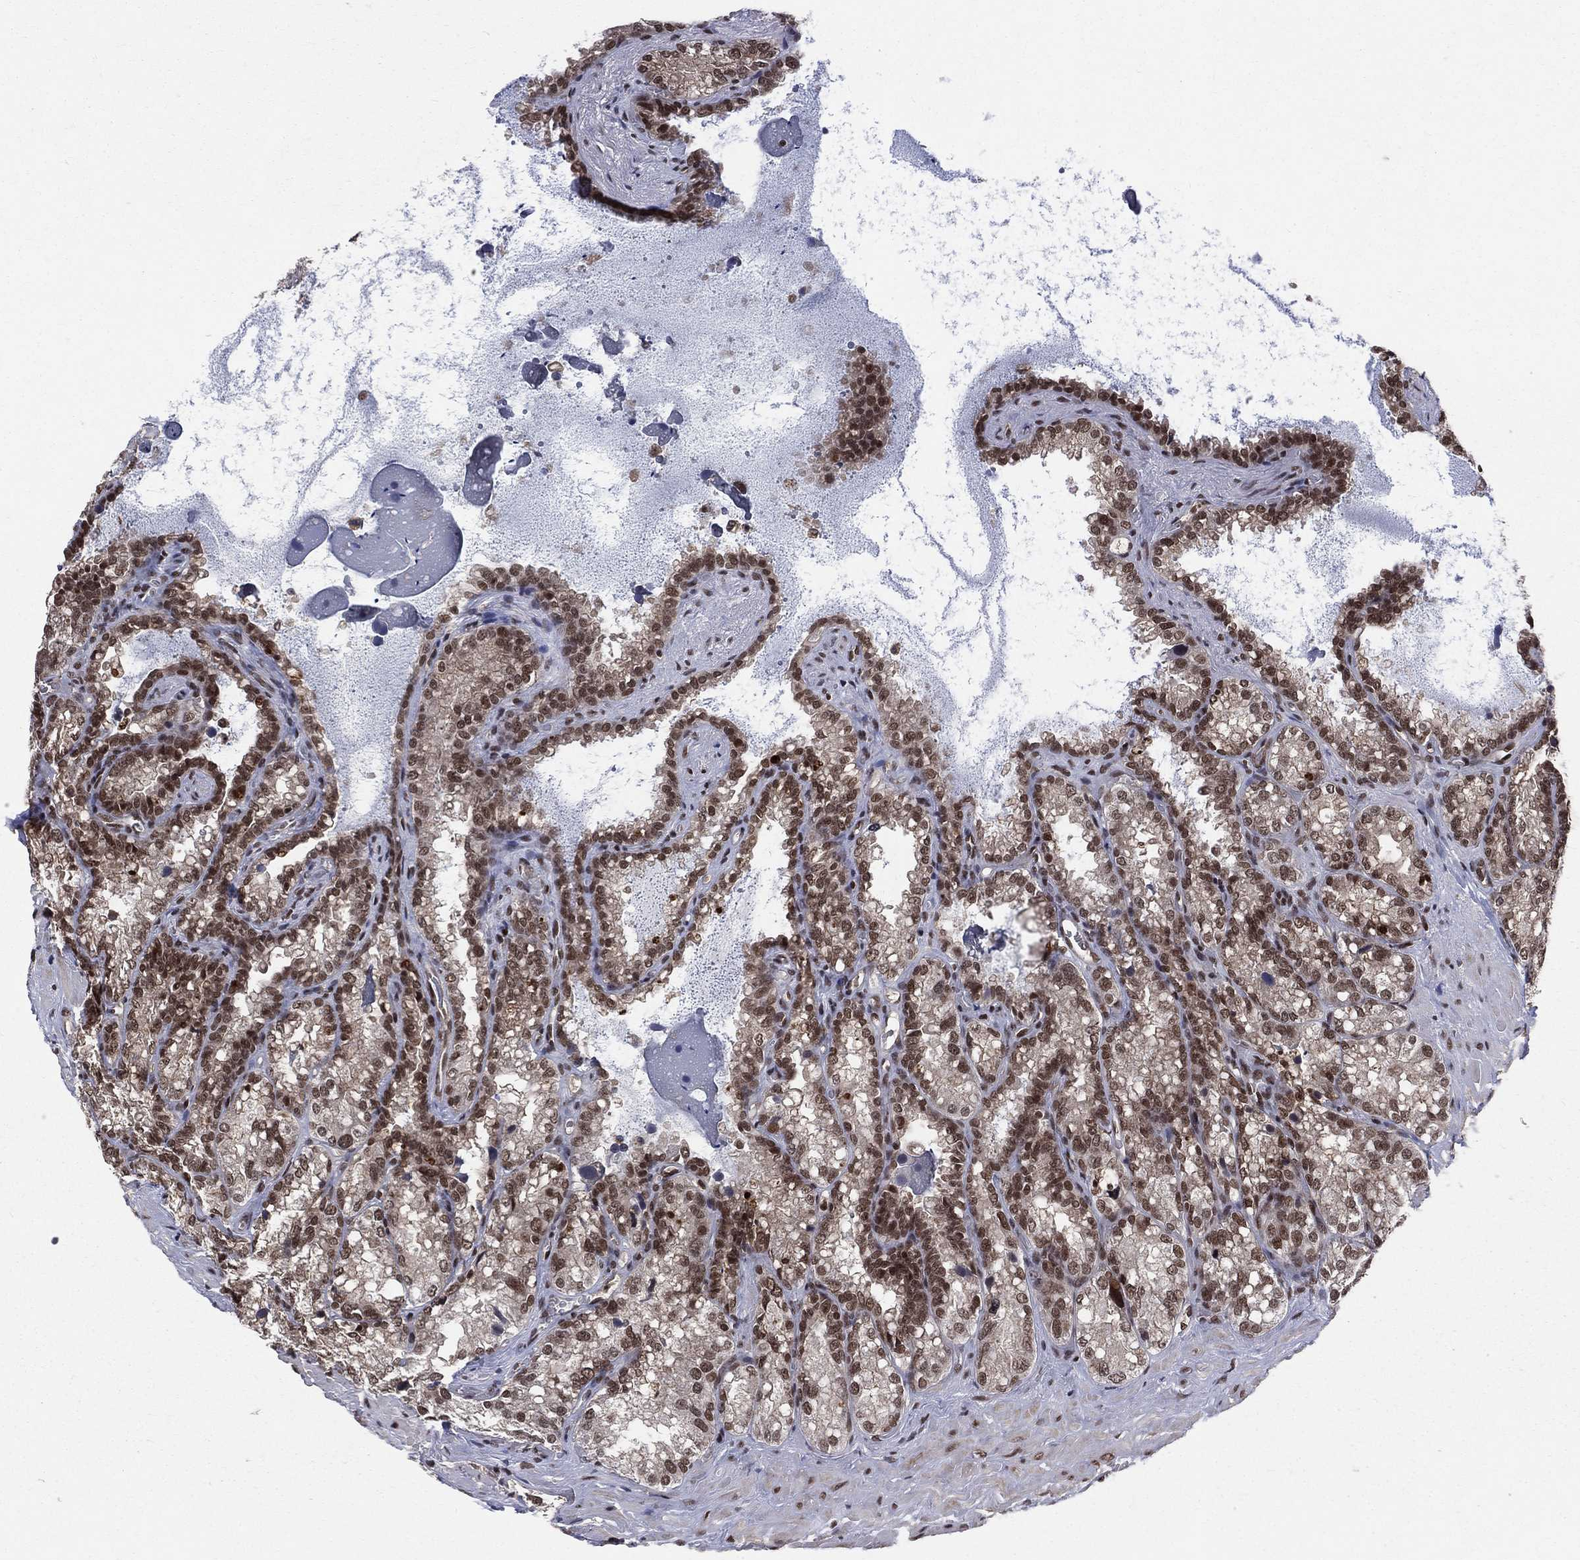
{"staining": {"intensity": "strong", "quantity": ">75%", "location": "nuclear"}, "tissue": "seminal vesicle", "cell_type": "Glandular cells", "image_type": "normal", "snomed": [{"axis": "morphology", "description": "Normal tissue, NOS"}, {"axis": "topography", "description": "Seminal veicle"}], "caption": "Immunohistochemistry (DAB (3,3'-diaminobenzidine)) staining of benign seminal vesicle reveals strong nuclear protein staining in about >75% of glandular cells. (DAB IHC, brown staining for protein, blue staining for nuclei).", "gene": "SMC3", "patient": {"sex": "male", "age": 68}}